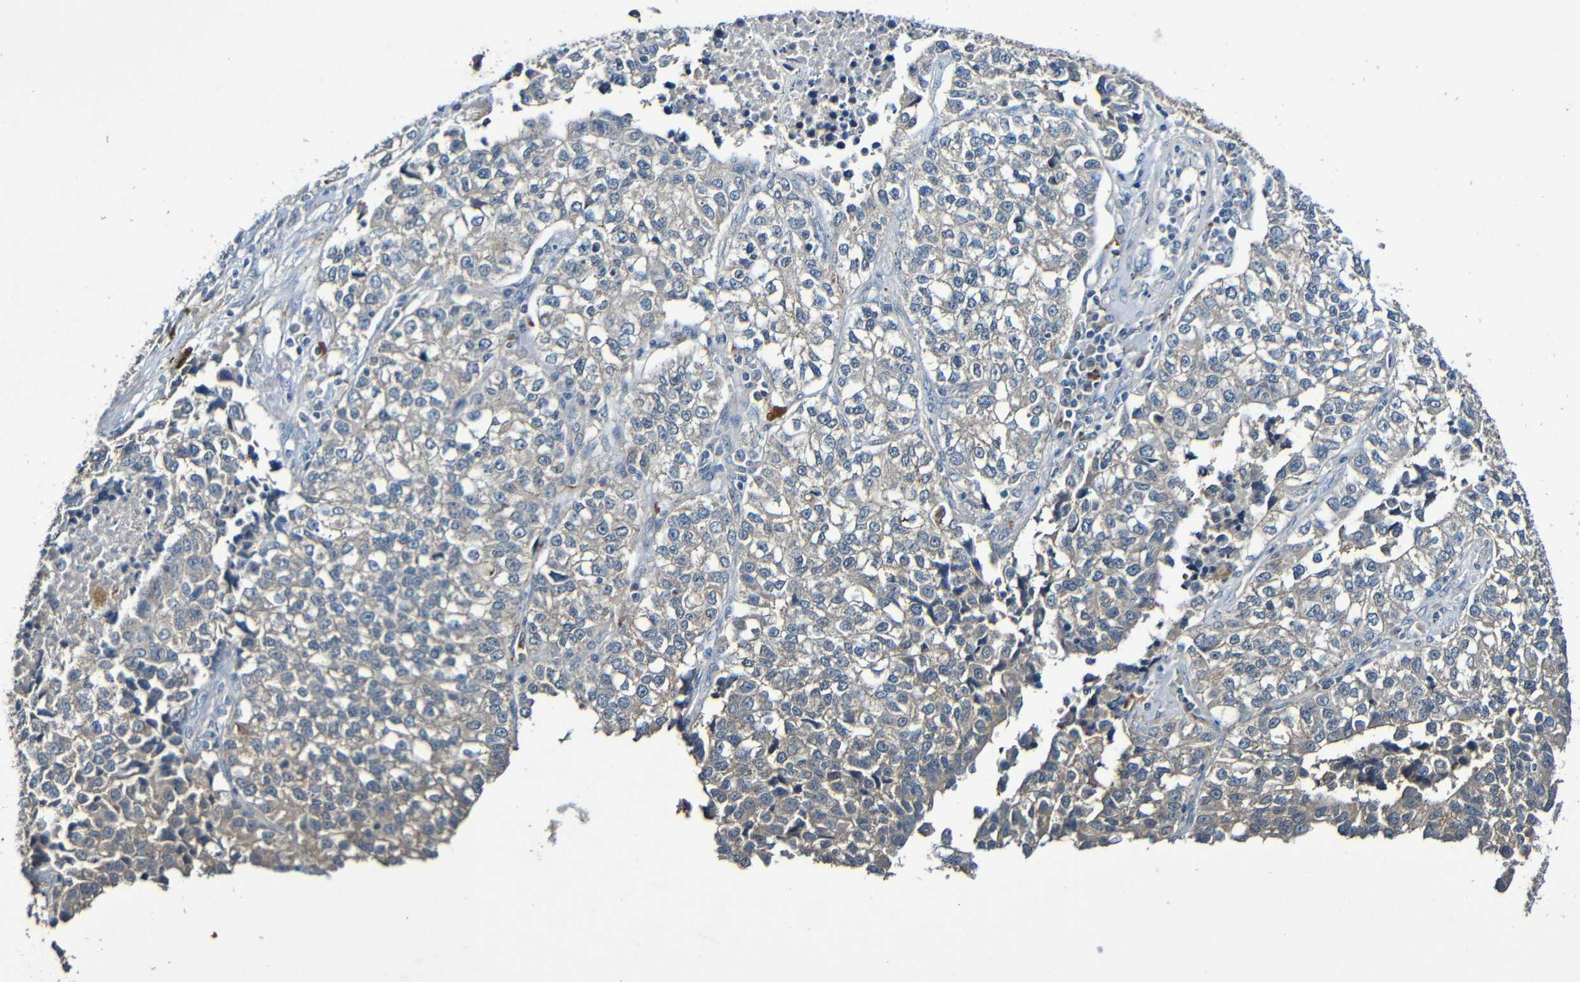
{"staining": {"intensity": "negative", "quantity": "none", "location": "none"}, "tissue": "lung cancer", "cell_type": "Tumor cells", "image_type": "cancer", "snomed": [{"axis": "morphology", "description": "Adenocarcinoma, NOS"}, {"axis": "topography", "description": "Lung"}], "caption": "The IHC histopathology image has no significant positivity in tumor cells of adenocarcinoma (lung) tissue. (Stains: DAB immunohistochemistry with hematoxylin counter stain, Microscopy: brightfield microscopy at high magnification).", "gene": "LRRC70", "patient": {"sex": "male", "age": 49}}